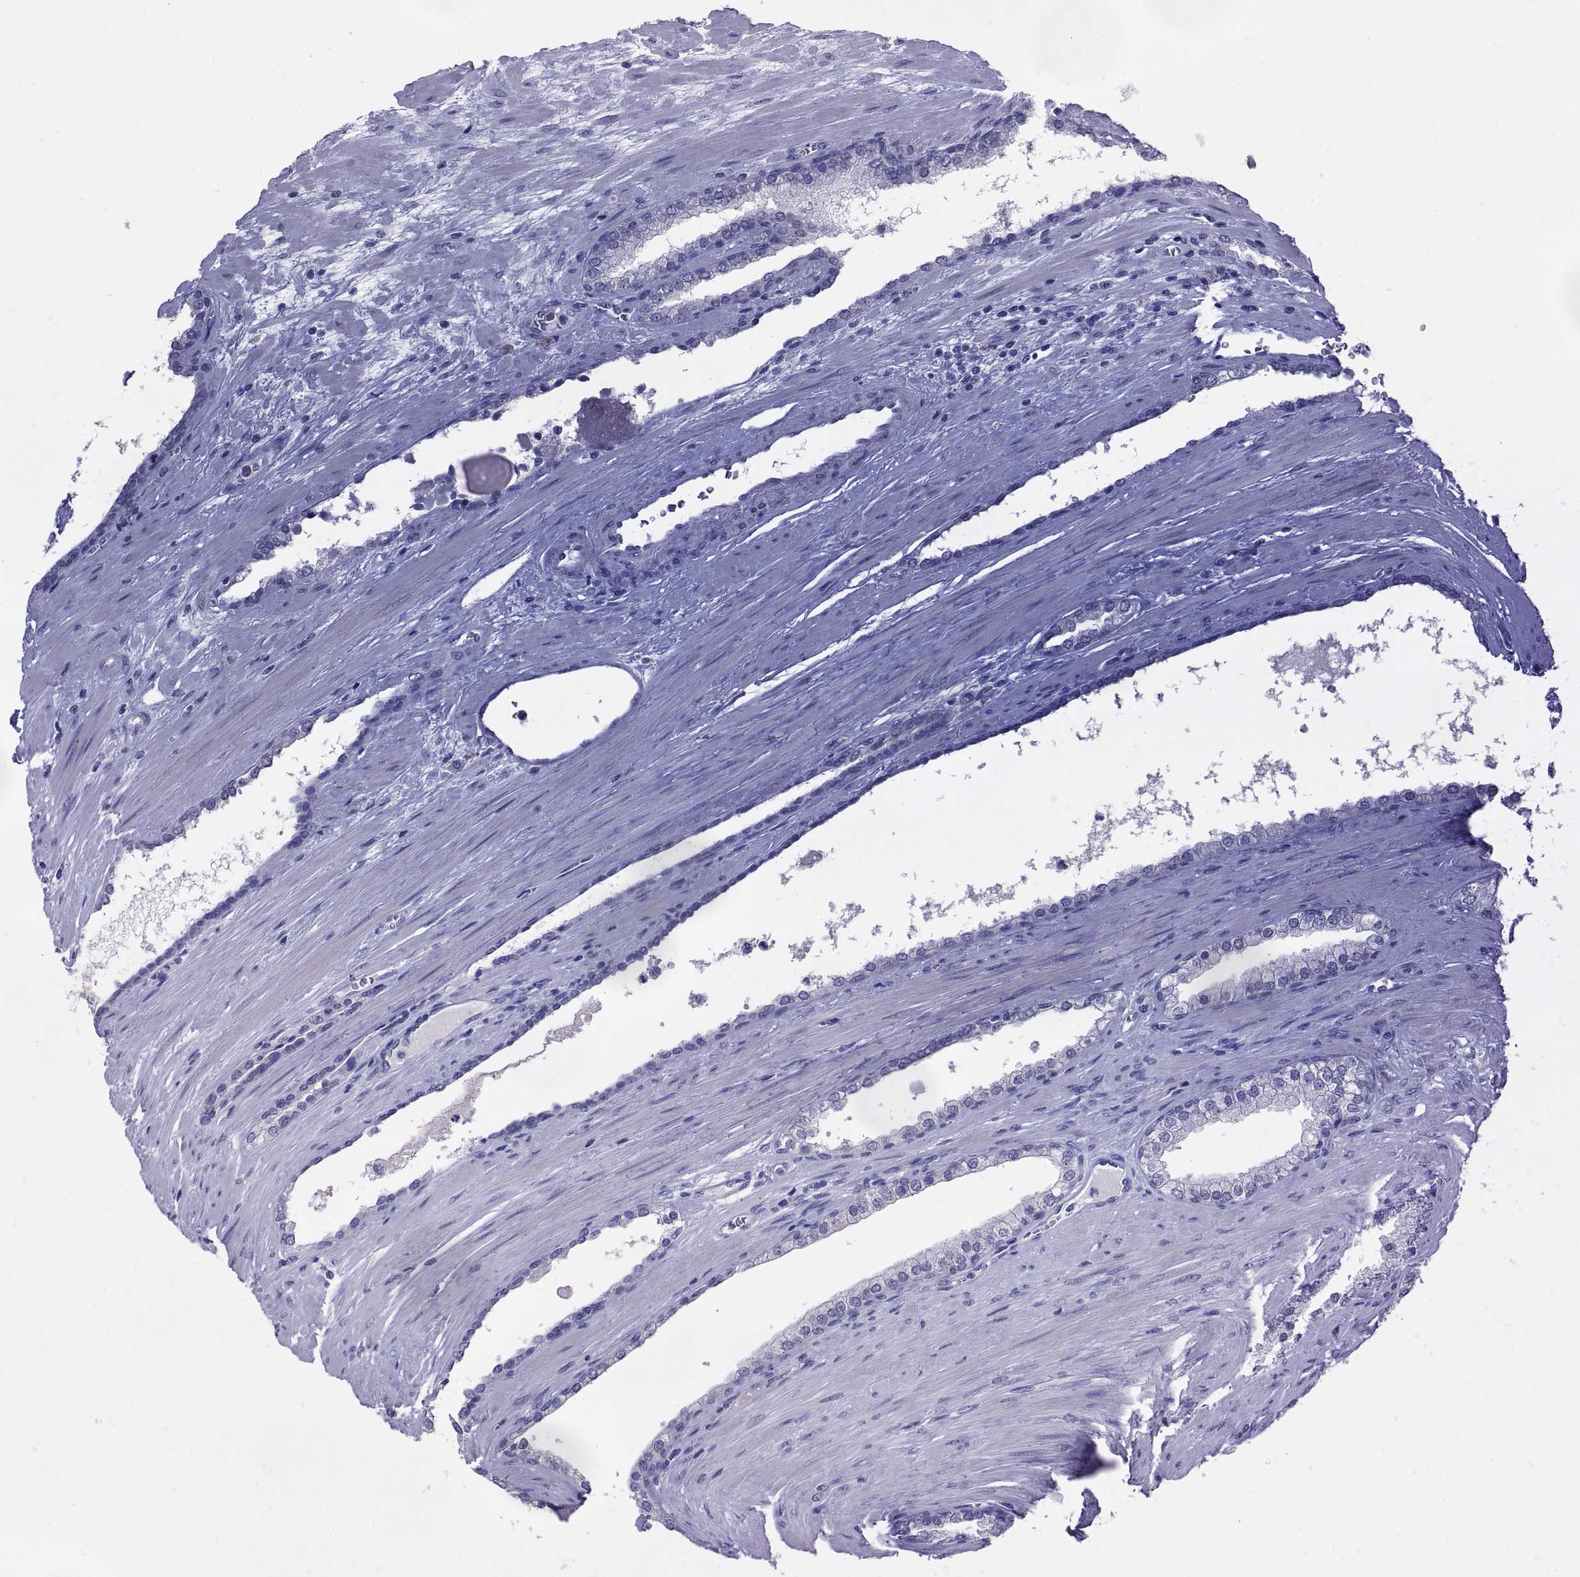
{"staining": {"intensity": "negative", "quantity": "none", "location": "none"}, "tissue": "prostate cancer", "cell_type": "Tumor cells", "image_type": "cancer", "snomed": [{"axis": "morphology", "description": "Adenocarcinoma, NOS"}, {"axis": "topography", "description": "Prostate"}], "caption": "This is a micrograph of immunohistochemistry staining of prostate cancer (adenocarcinoma), which shows no staining in tumor cells.", "gene": "PTN", "patient": {"sex": "male", "age": 67}}